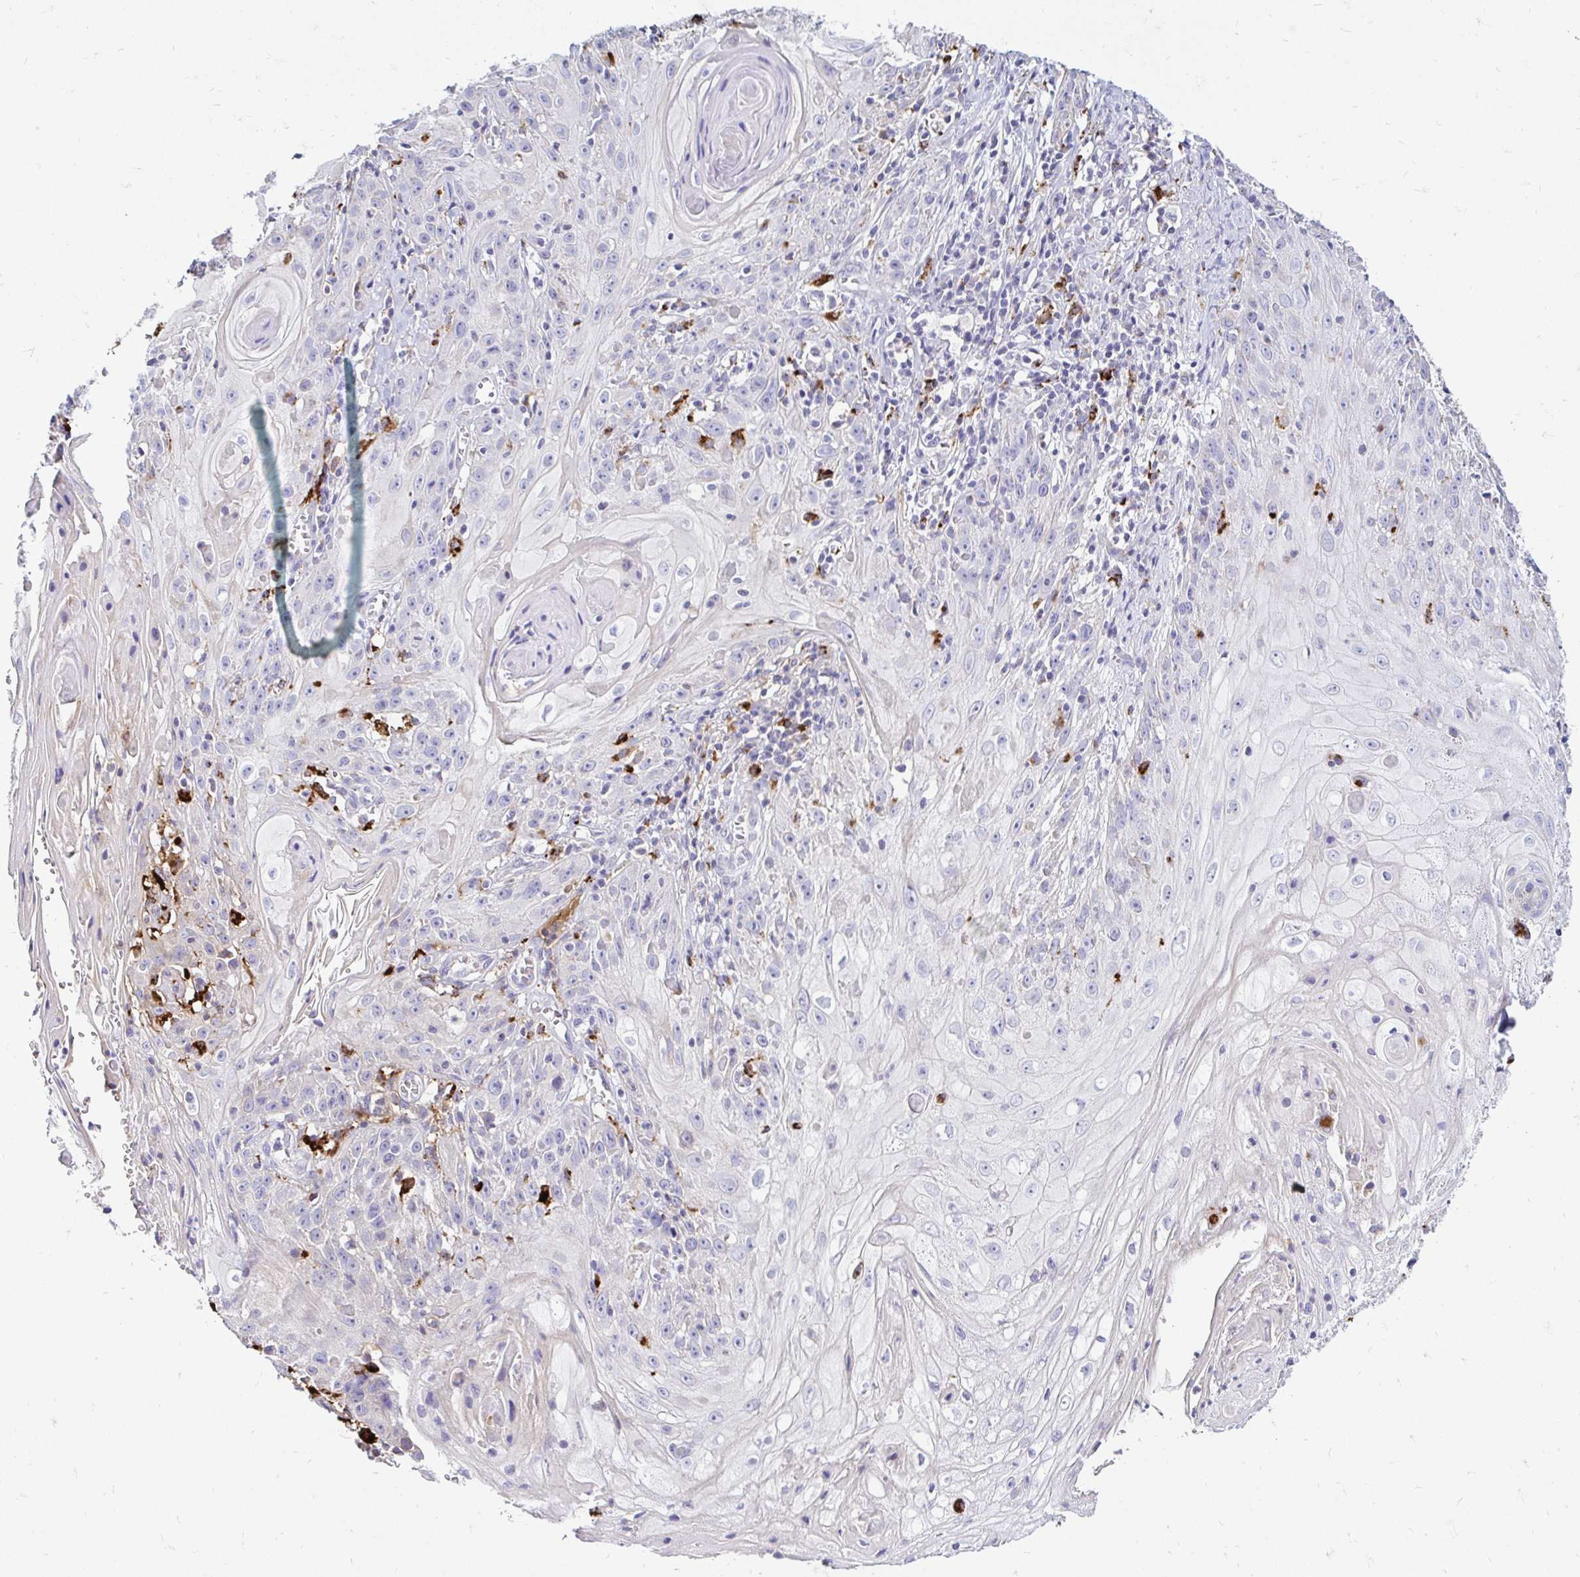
{"staining": {"intensity": "negative", "quantity": "none", "location": "none"}, "tissue": "skin cancer", "cell_type": "Tumor cells", "image_type": "cancer", "snomed": [{"axis": "morphology", "description": "Squamous cell carcinoma, NOS"}, {"axis": "topography", "description": "Skin"}, {"axis": "topography", "description": "Vulva"}], "caption": "A high-resolution image shows immunohistochemistry (IHC) staining of skin squamous cell carcinoma, which displays no significant positivity in tumor cells.", "gene": "FUCA1", "patient": {"sex": "female", "age": 76}}